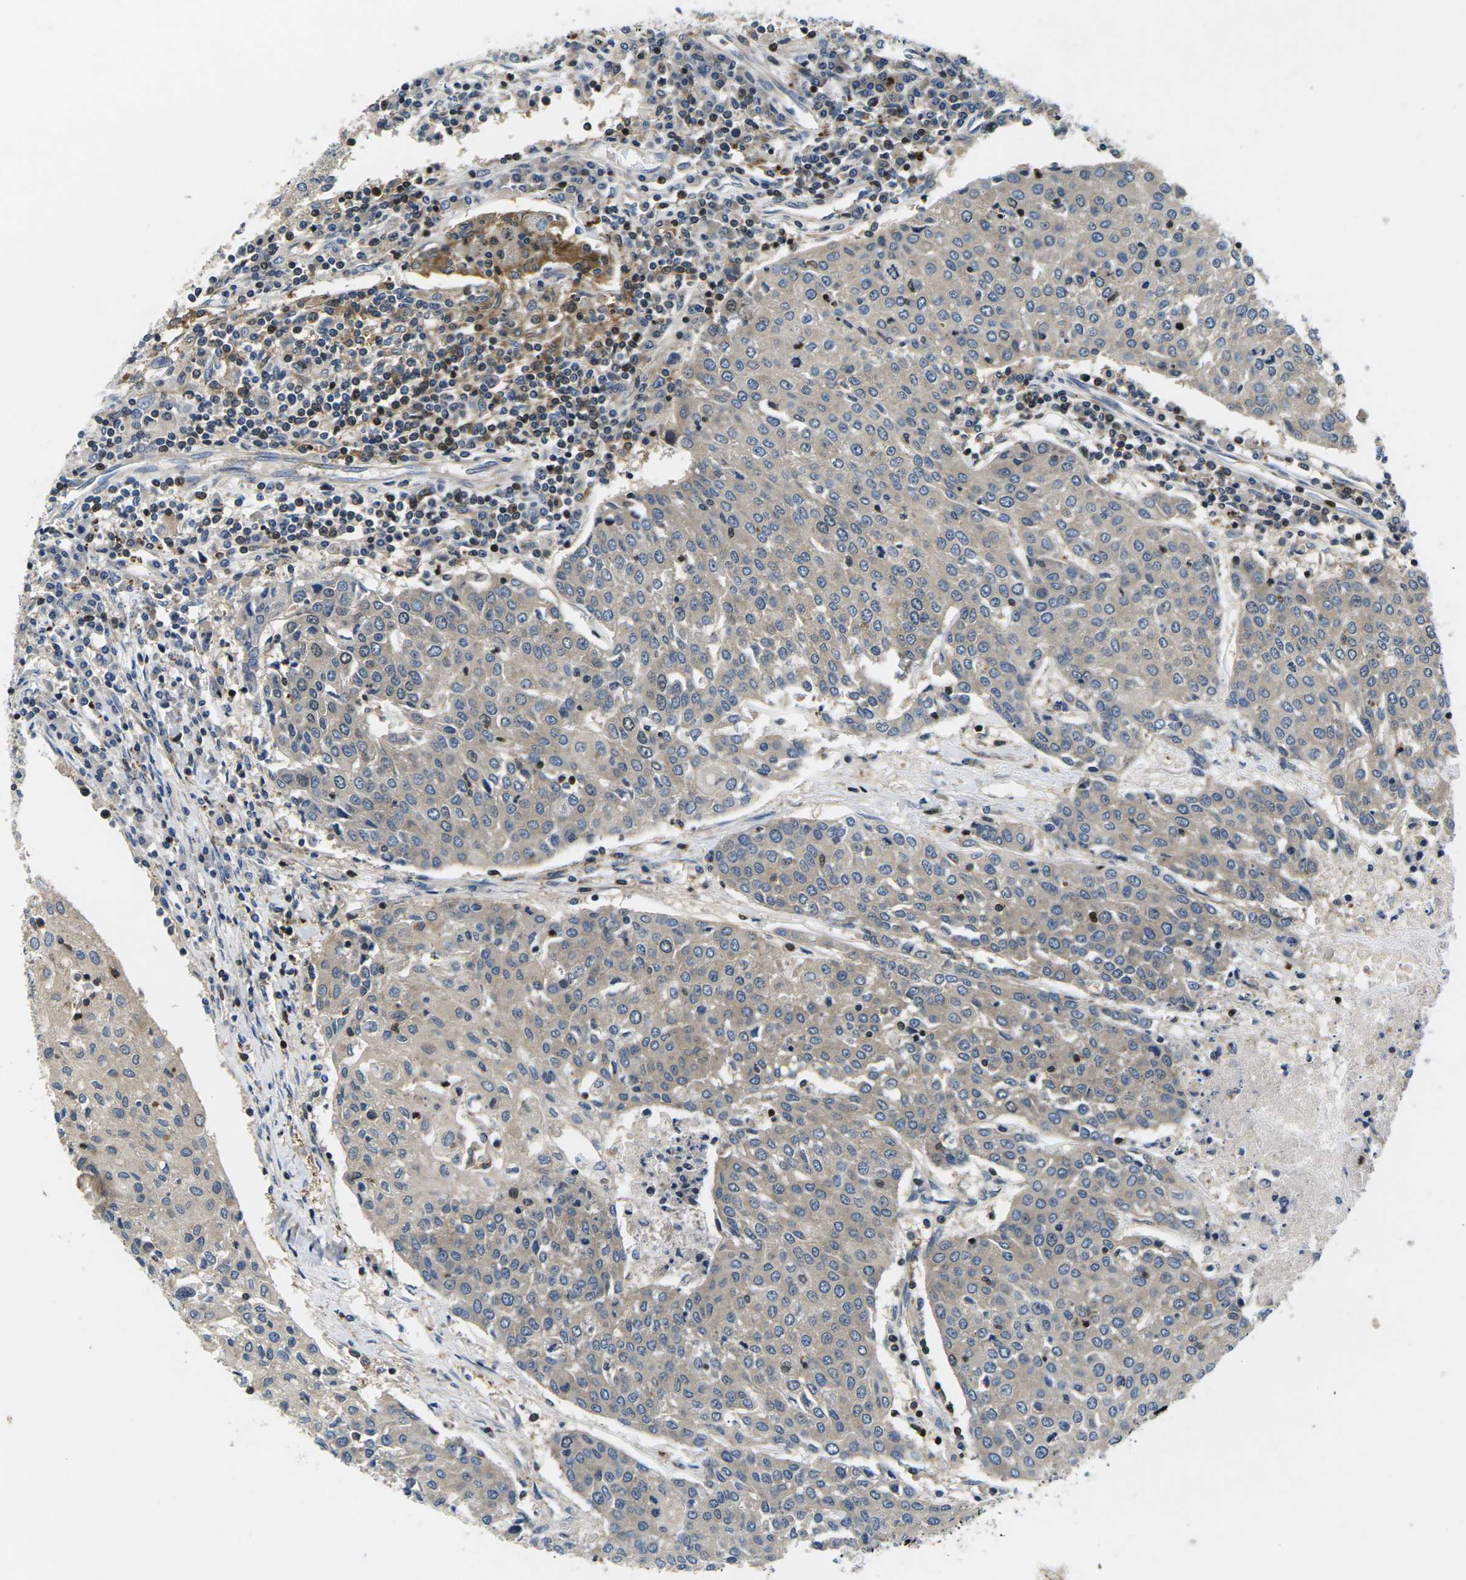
{"staining": {"intensity": "weak", "quantity": ">75%", "location": "cytoplasmic/membranous"}, "tissue": "urothelial cancer", "cell_type": "Tumor cells", "image_type": "cancer", "snomed": [{"axis": "morphology", "description": "Urothelial carcinoma, High grade"}, {"axis": "topography", "description": "Urinary bladder"}], "caption": "An immunohistochemistry photomicrograph of tumor tissue is shown. Protein staining in brown shows weak cytoplasmic/membranous positivity in urothelial cancer within tumor cells.", "gene": "PLCE1", "patient": {"sex": "female", "age": 85}}